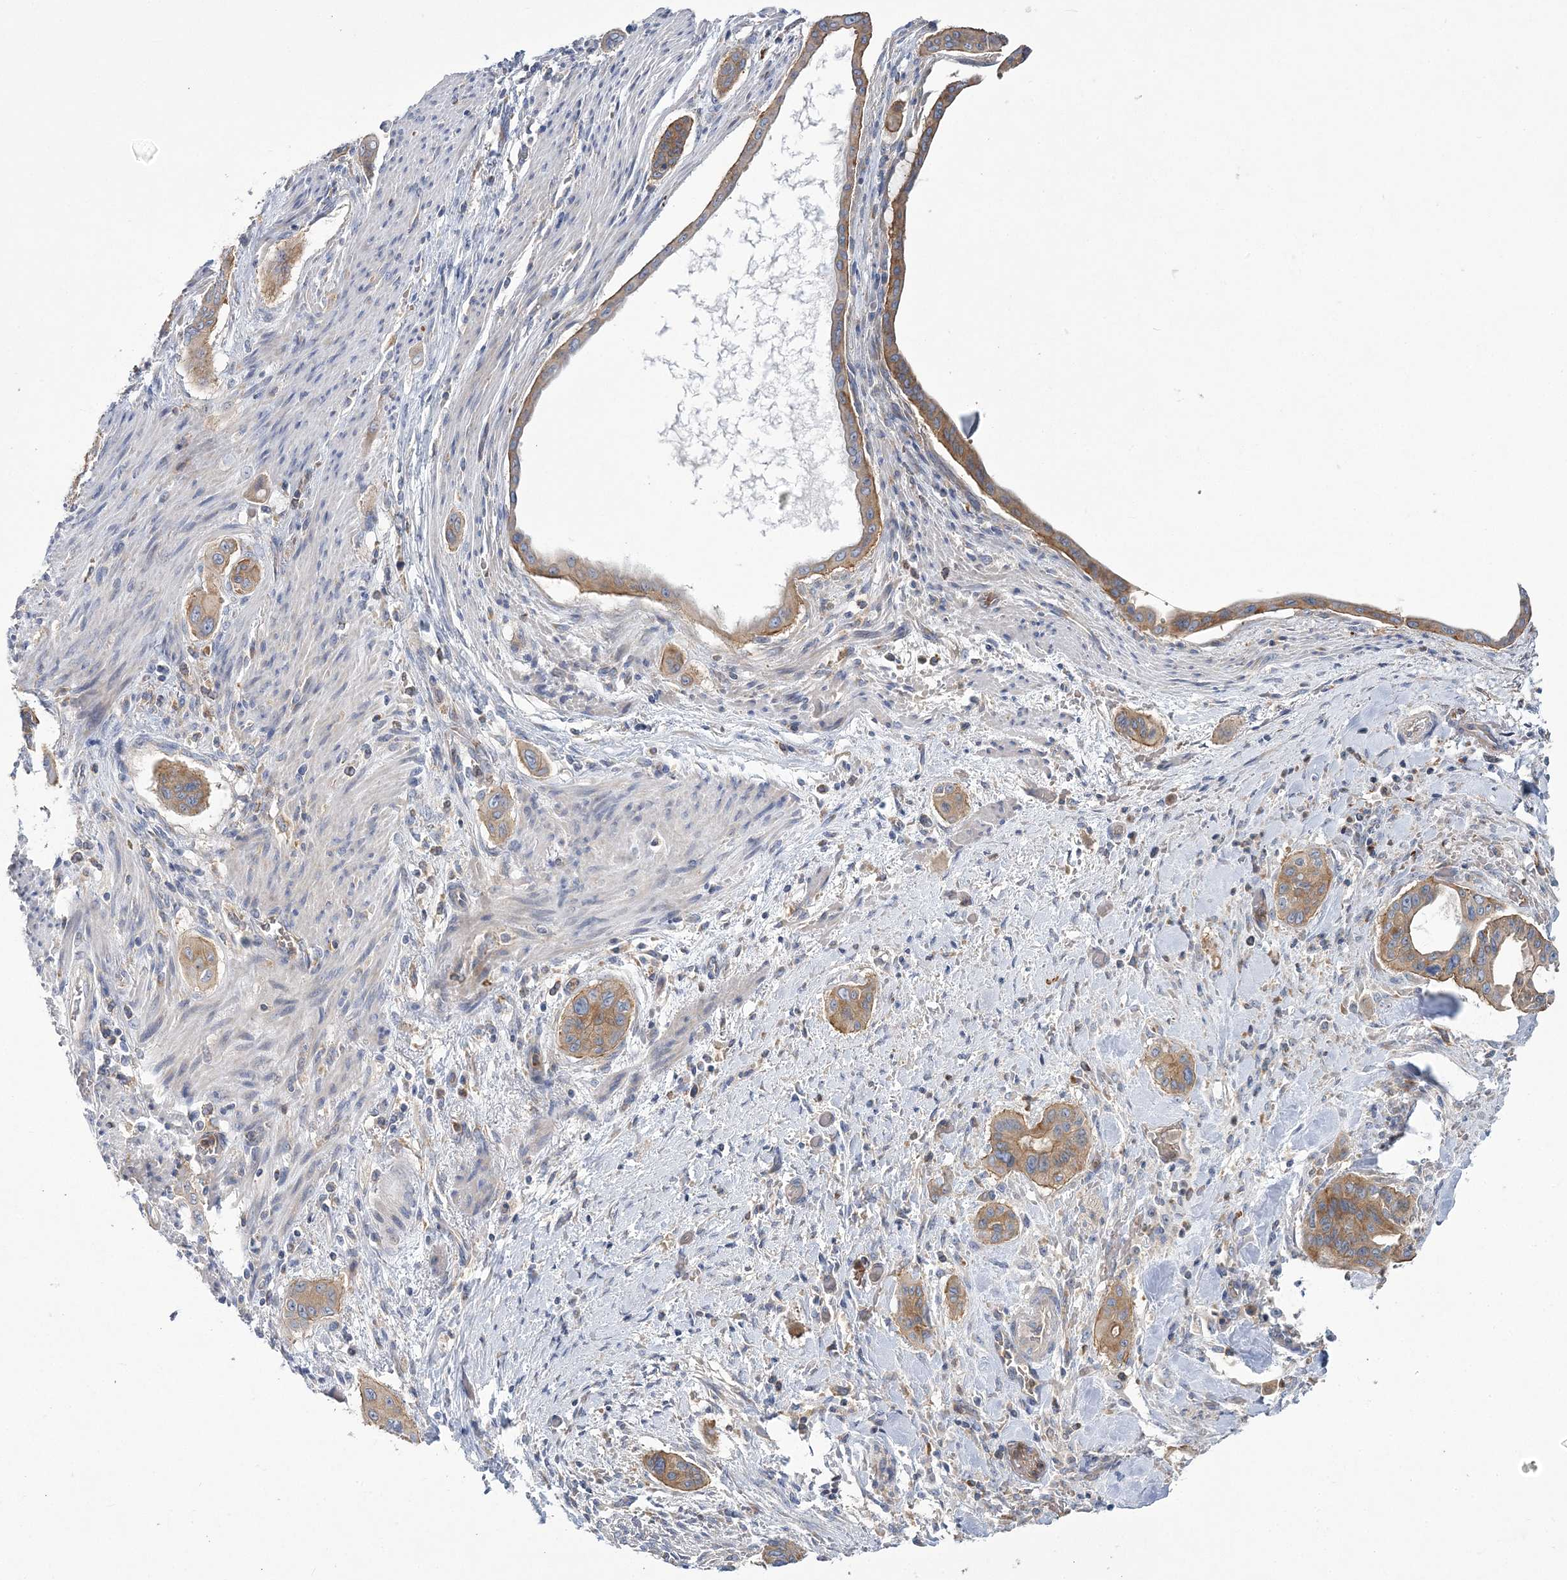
{"staining": {"intensity": "moderate", "quantity": ">75%", "location": "cytoplasmic/membranous"}, "tissue": "pancreatic cancer", "cell_type": "Tumor cells", "image_type": "cancer", "snomed": [{"axis": "morphology", "description": "Adenocarcinoma, NOS"}, {"axis": "topography", "description": "Pancreas"}], "caption": "Immunohistochemistry (DAB (3,3'-diaminobenzidine)) staining of human pancreatic cancer (adenocarcinoma) displays moderate cytoplasmic/membranous protein positivity in about >75% of tumor cells.", "gene": "ATP11B", "patient": {"sex": "male", "age": 77}}